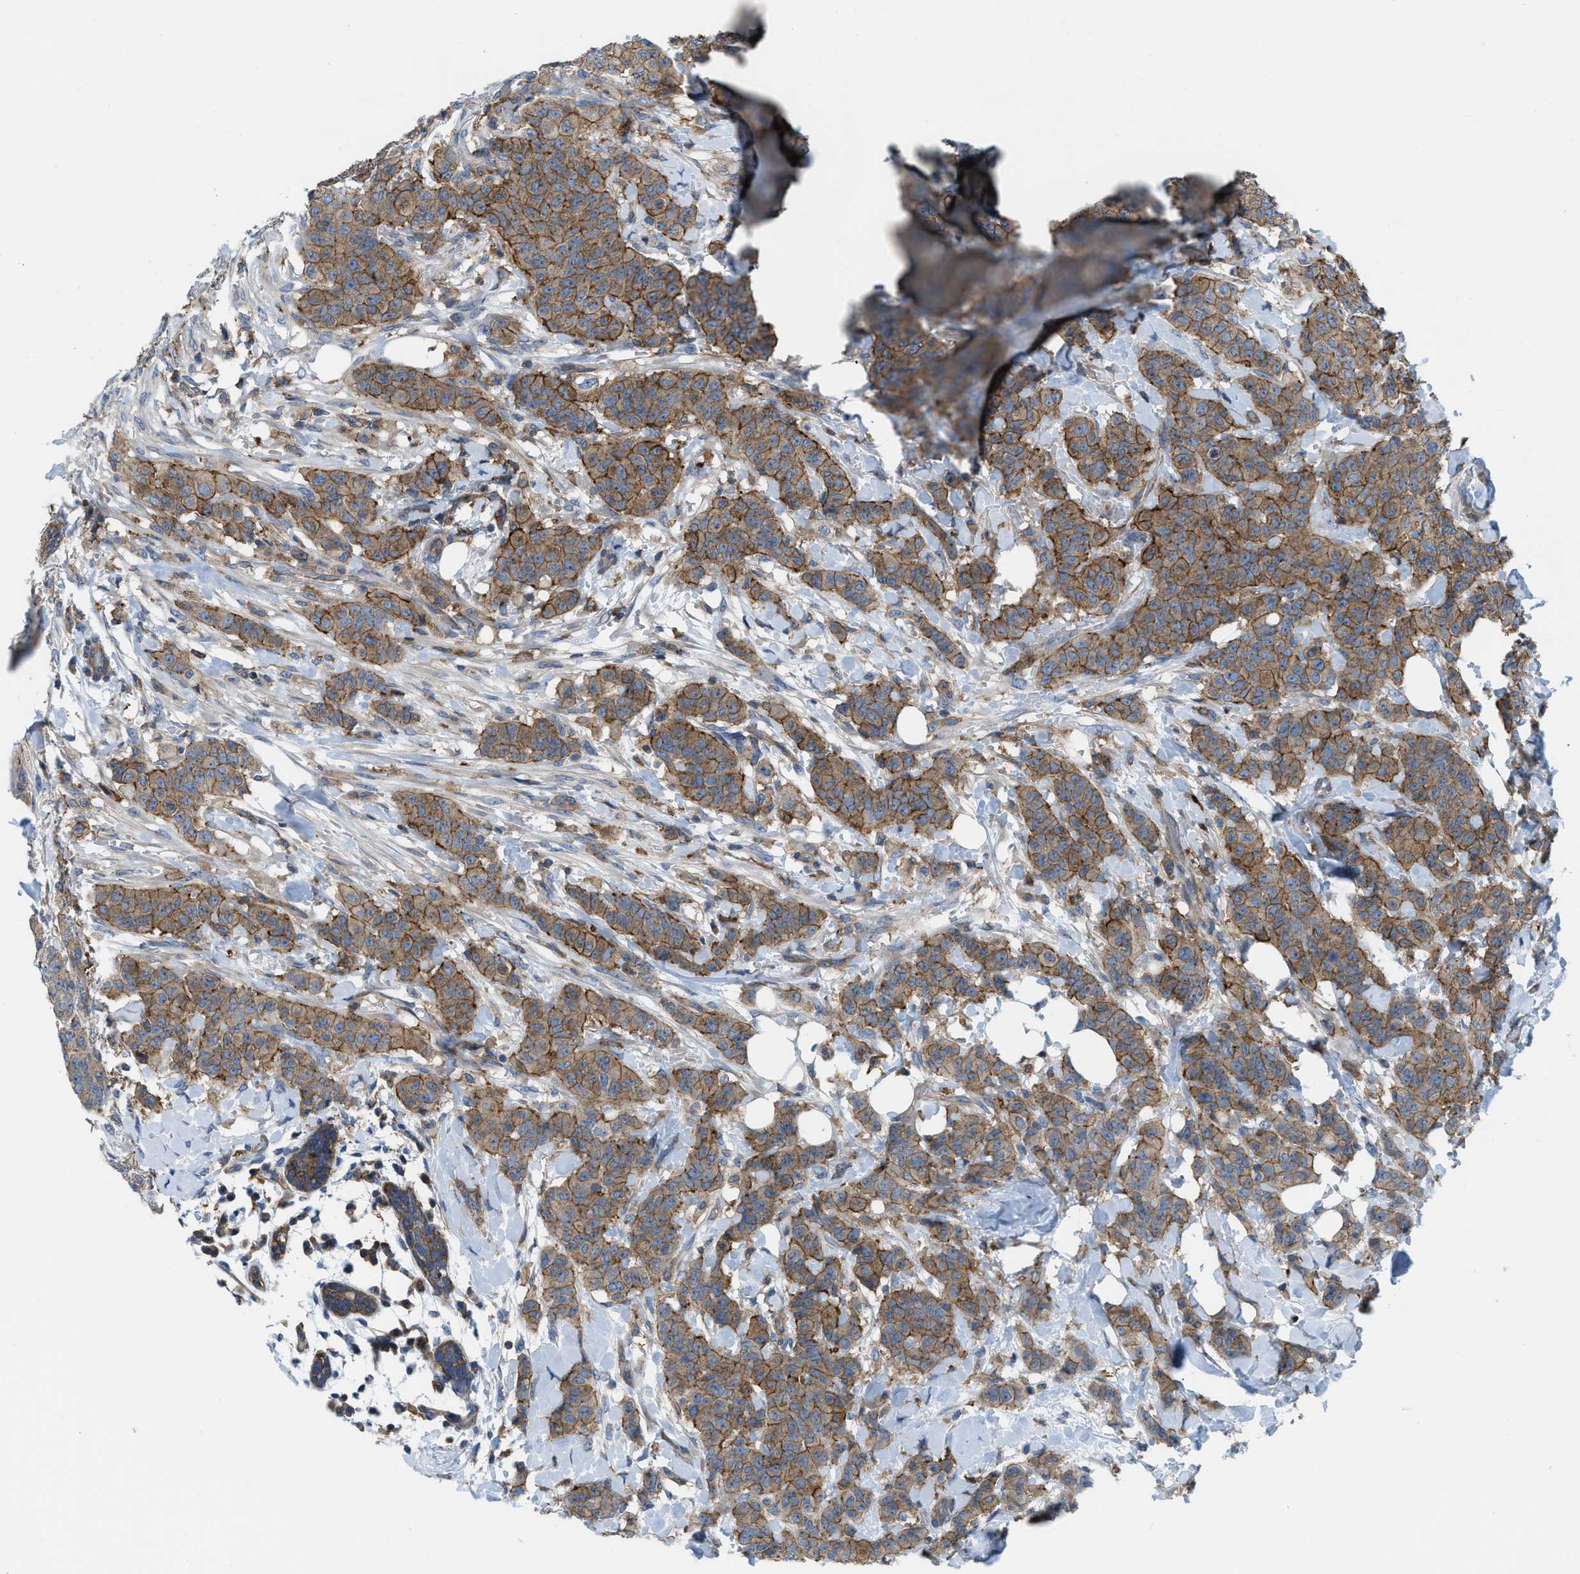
{"staining": {"intensity": "moderate", "quantity": ">75%", "location": "cytoplasmic/membranous"}, "tissue": "breast cancer", "cell_type": "Tumor cells", "image_type": "cancer", "snomed": [{"axis": "morphology", "description": "Normal tissue, NOS"}, {"axis": "morphology", "description": "Duct carcinoma"}, {"axis": "topography", "description": "Breast"}], "caption": "Breast cancer (infiltrating ductal carcinoma) stained with immunohistochemistry displays moderate cytoplasmic/membranous expression in about >75% of tumor cells.", "gene": "MYO18A", "patient": {"sex": "female", "age": 40}}